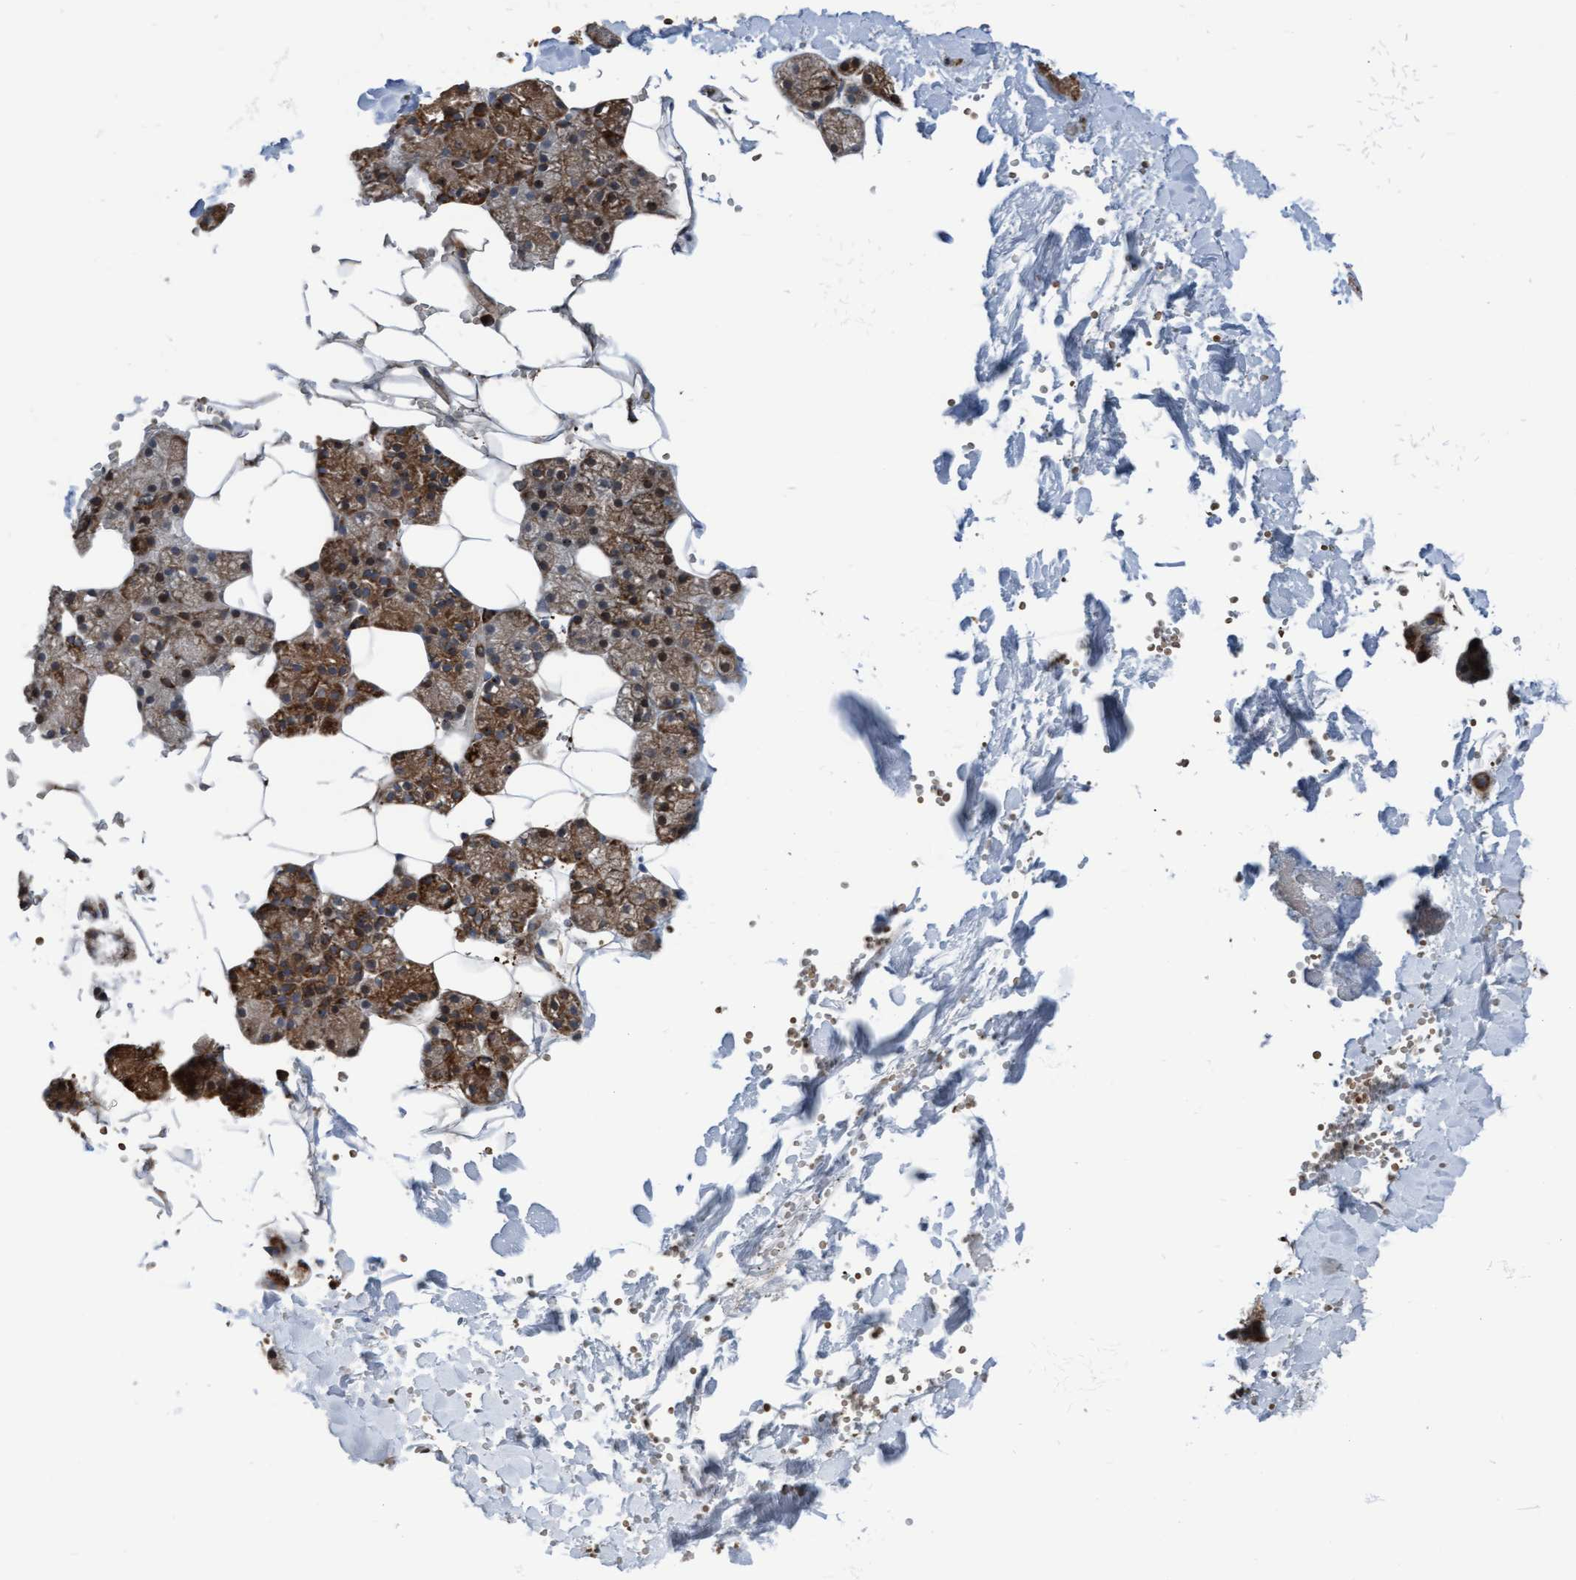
{"staining": {"intensity": "strong", "quantity": "<25%", "location": "cytoplasmic/membranous"}, "tissue": "salivary gland", "cell_type": "Glandular cells", "image_type": "normal", "snomed": [{"axis": "morphology", "description": "Normal tissue, NOS"}, {"axis": "topography", "description": "Salivary gland"}], "caption": "Salivary gland was stained to show a protein in brown. There is medium levels of strong cytoplasmic/membranous staining in about <25% of glandular cells.", "gene": "RAP1GAP2", "patient": {"sex": "male", "age": 62}}